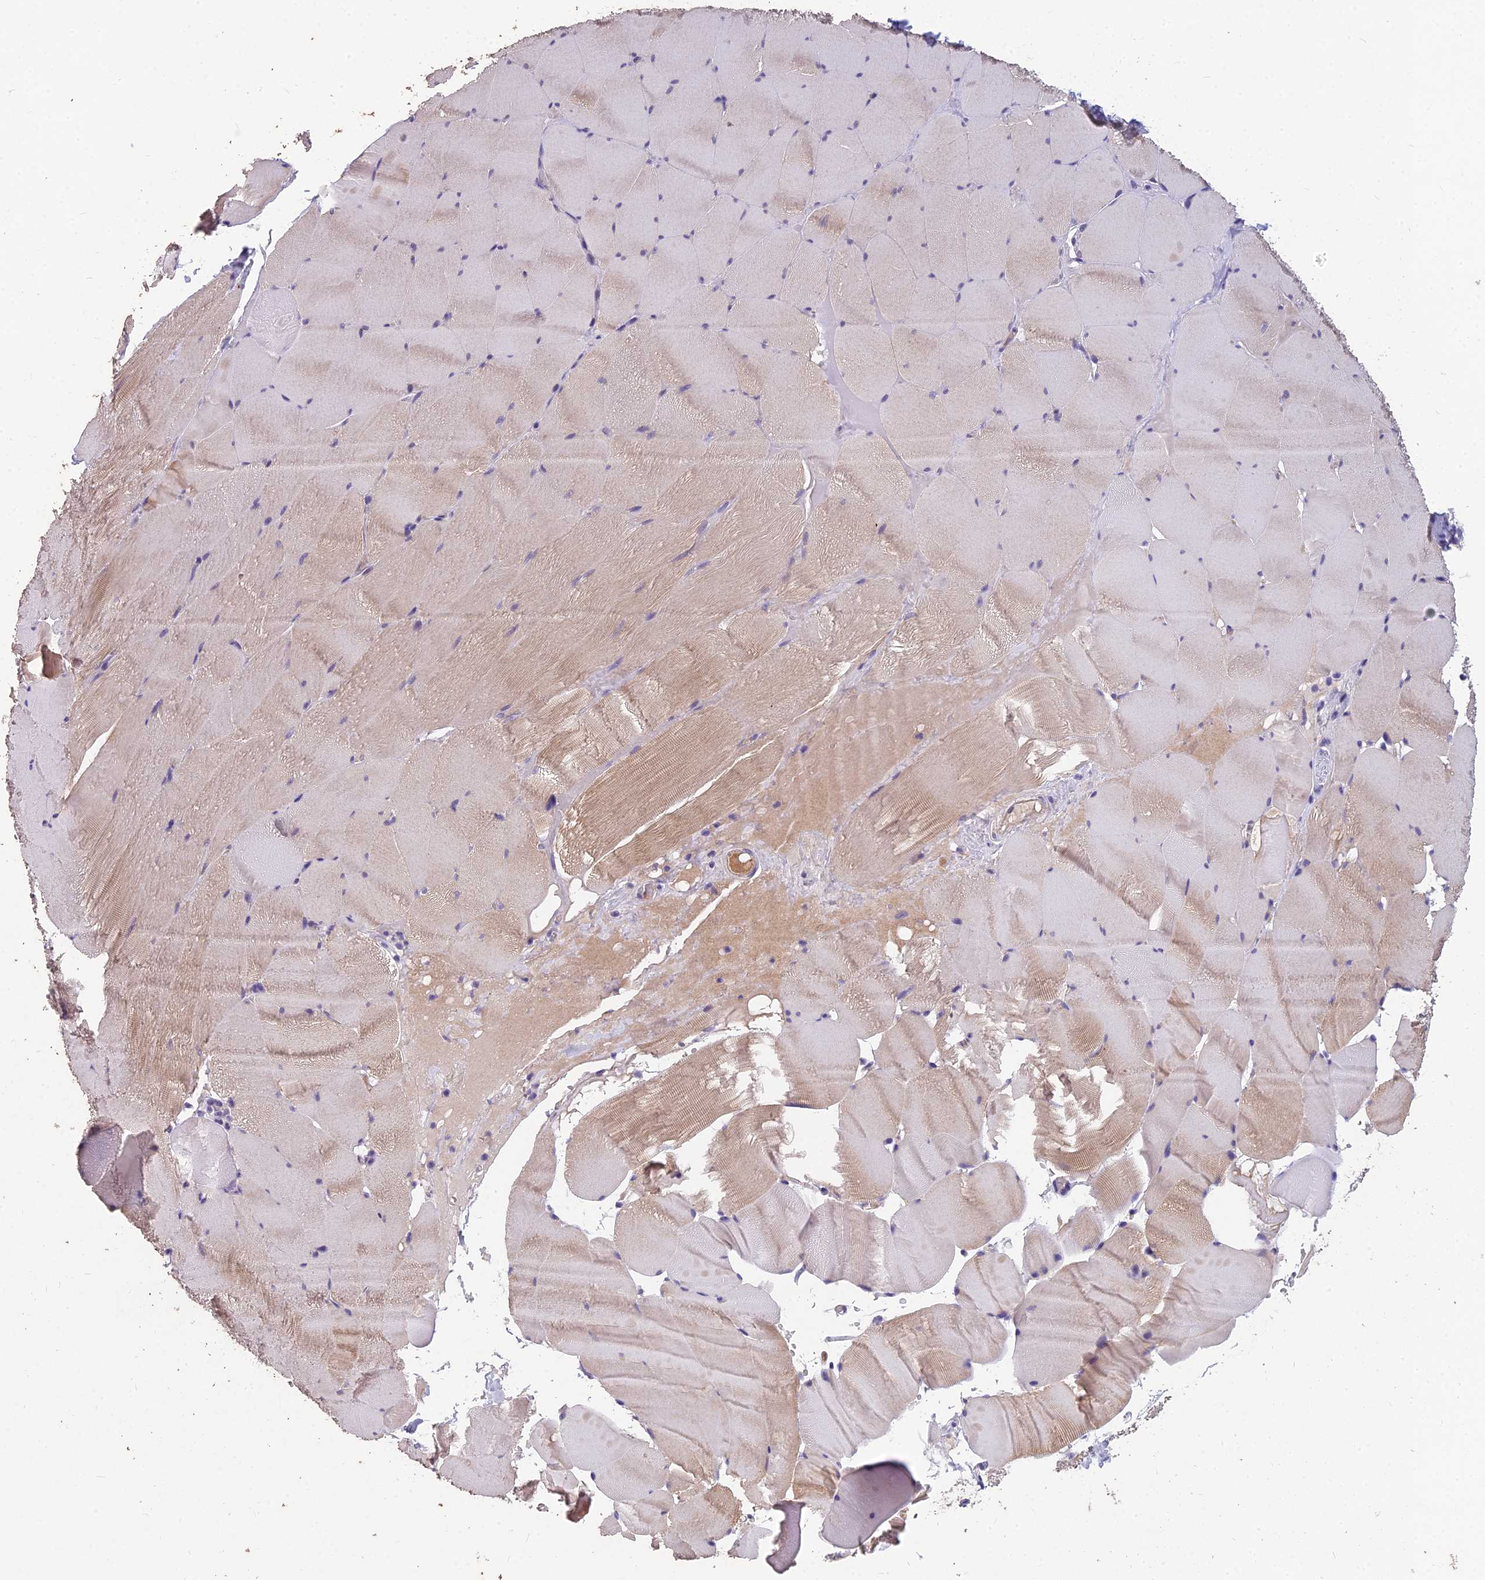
{"staining": {"intensity": "moderate", "quantity": "25%-75%", "location": "cytoplasmic/membranous"}, "tissue": "skeletal muscle", "cell_type": "Myocytes", "image_type": "normal", "snomed": [{"axis": "morphology", "description": "Normal tissue, NOS"}, {"axis": "topography", "description": "Skeletal muscle"}], "caption": "Moderate cytoplasmic/membranous protein staining is identified in approximately 25%-75% of myocytes in skeletal muscle. (DAB IHC with brightfield microscopy, high magnification).", "gene": "CEACAM16", "patient": {"sex": "male", "age": 62}}